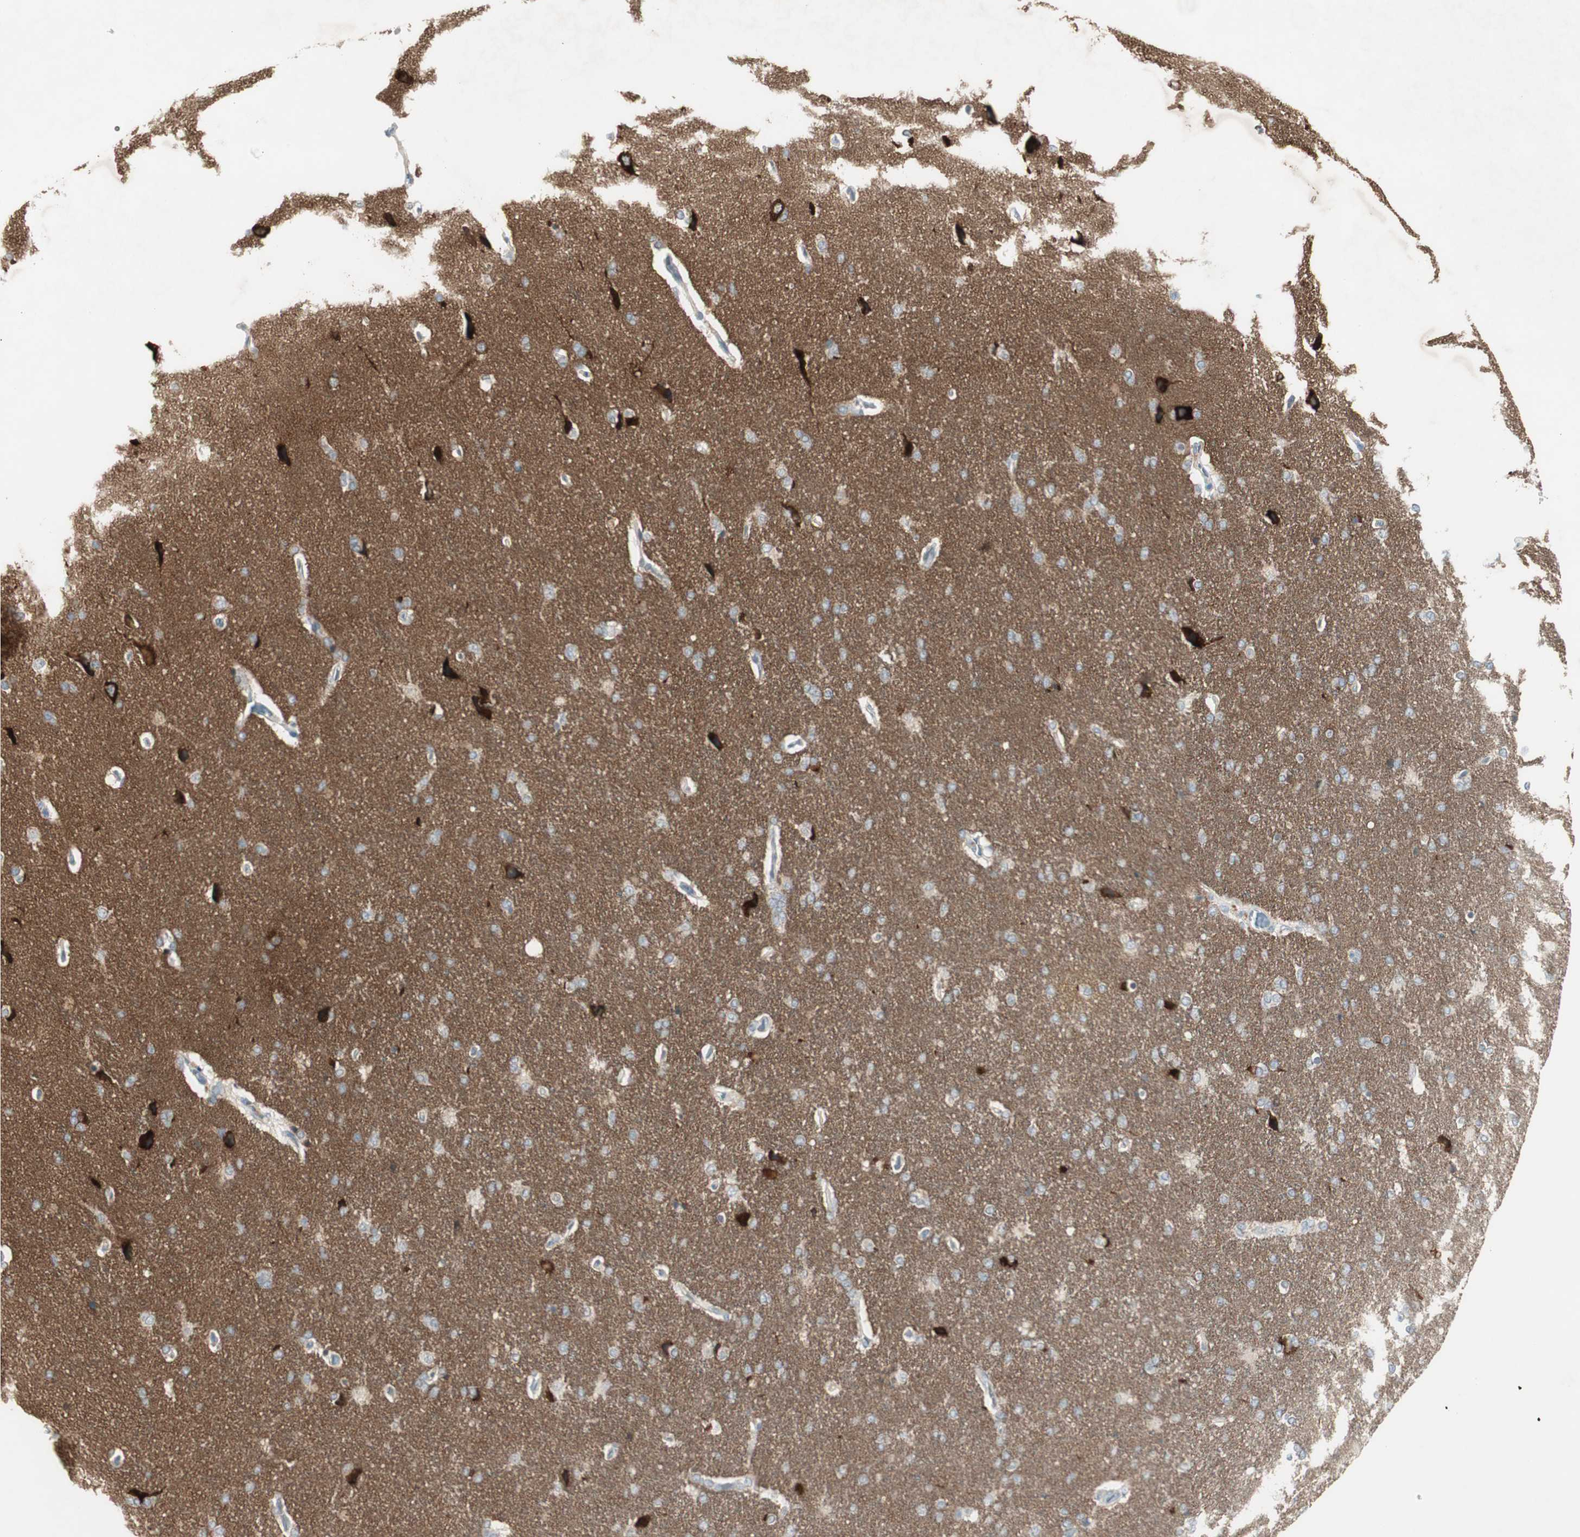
{"staining": {"intensity": "weak", "quantity": ">75%", "location": "cytoplasmic/membranous"}, "tissue": "cerebral cortex", "cell_type": "Endothelial cells", "image_type": "normal", "snomed": [{"axis": "morphology", "description": "Normal tissue, NOS"}, {"axis": "topography", "description": "Cerebral cortex"}], "caption": "This photomicrograph displays unremarkable cerebral cortex stained with immunohistochemistry (IHC) to label a protein in brown. The cytoplasmic/membranous of endothelial cells show weak positivity for the protein. Nuclei are counter-stained blue.", "gene": "MAPRE3", "patient": {"sex": "male", "age": 62}}